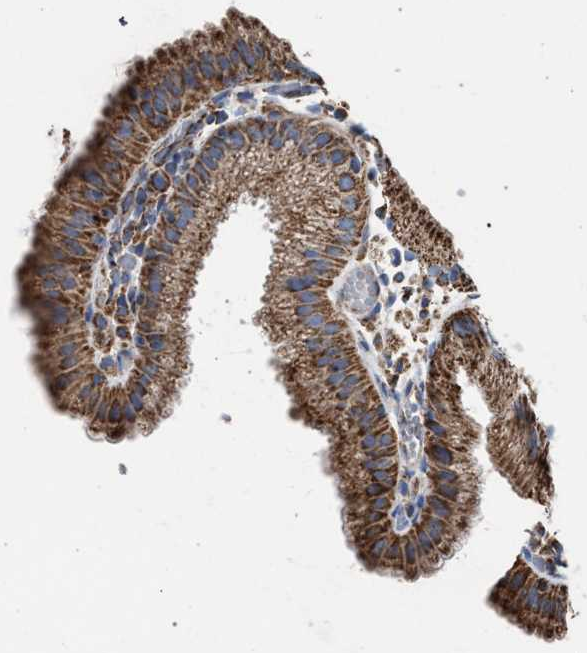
{"staining": {"intensity": "strong", "quantity": ">75%", "location": "cytoplasmic/membranous"}, "tissue": "gallbladder", "cell_type": "Glandular cells", "image_type": "normal", "snomed": [{"axis": "morphology", "description": "Normal tissue, NOS"}, {"axis": "topography", "description": "Gallbladder"}], "caption": "Immunohistochemical staining of benign gallbladder exhibits >75% levels of strong cytoplasmic/membranous protein positivity in about >75% of glandular cells. (IHC, brightfield microscopy, high magnification).", "gene": "VPS13A", "patient": {"sex": "female", "age": 26}}